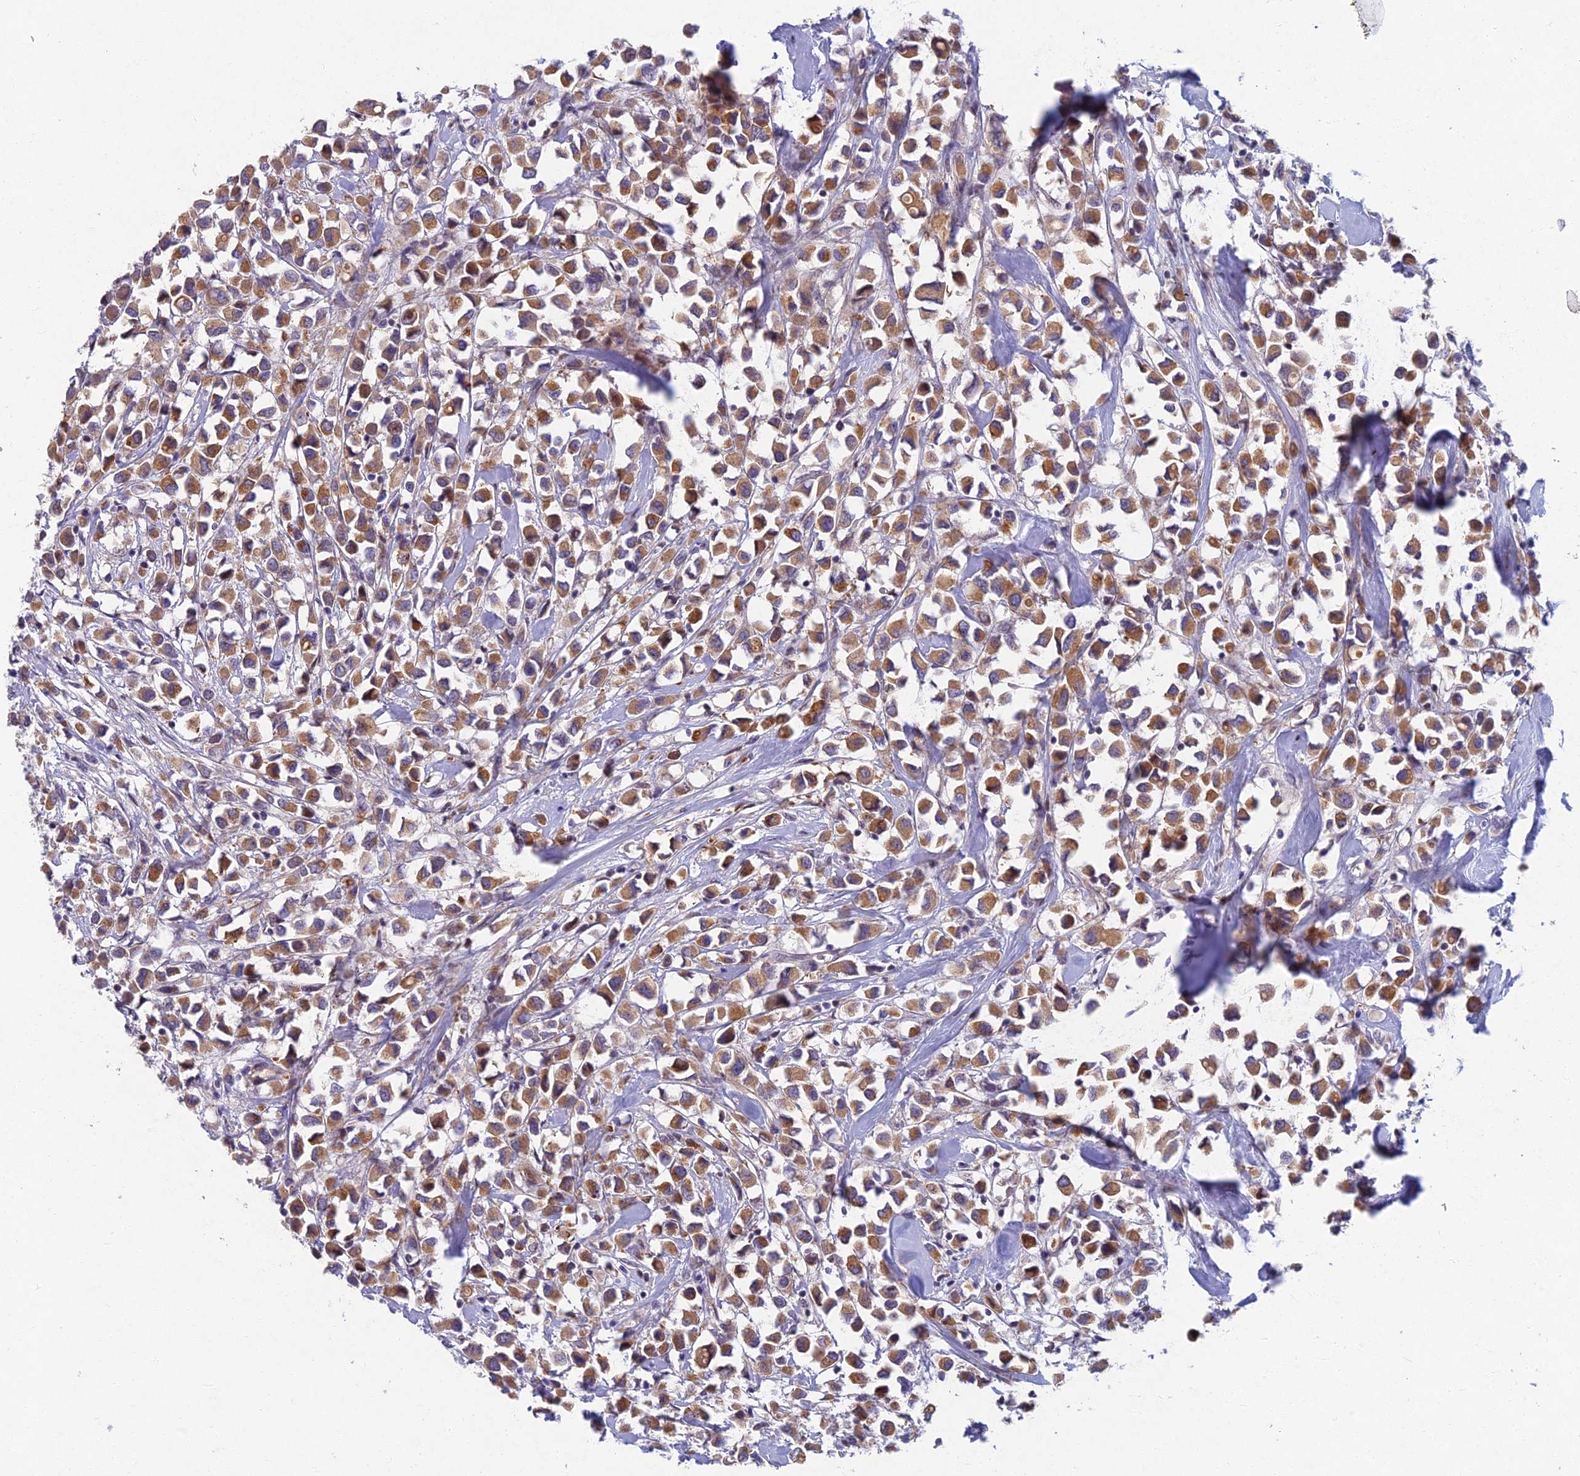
{"staining": {"intensity": "moderate", "quantity": ">75%", "location": "cytoplasmic/membranous"}, "tissue": "breast cancer", "cell_type": "Tumor cells", "image_type": "cancer", "snomed": [{"axis": "morphology", "description": "Duct carcinoma"}, {"axis": "topography", "description": "Breast"}], "caption": "IHC photomicrograph of human breast cancer stained for a protein (brown), which exhibits medium levels of moderate cytoplasmic/membranous staining in approximately >75% of tumor cells.", "gene": "RHBDL2", "patient": {"sex": "female", "age": 61}}